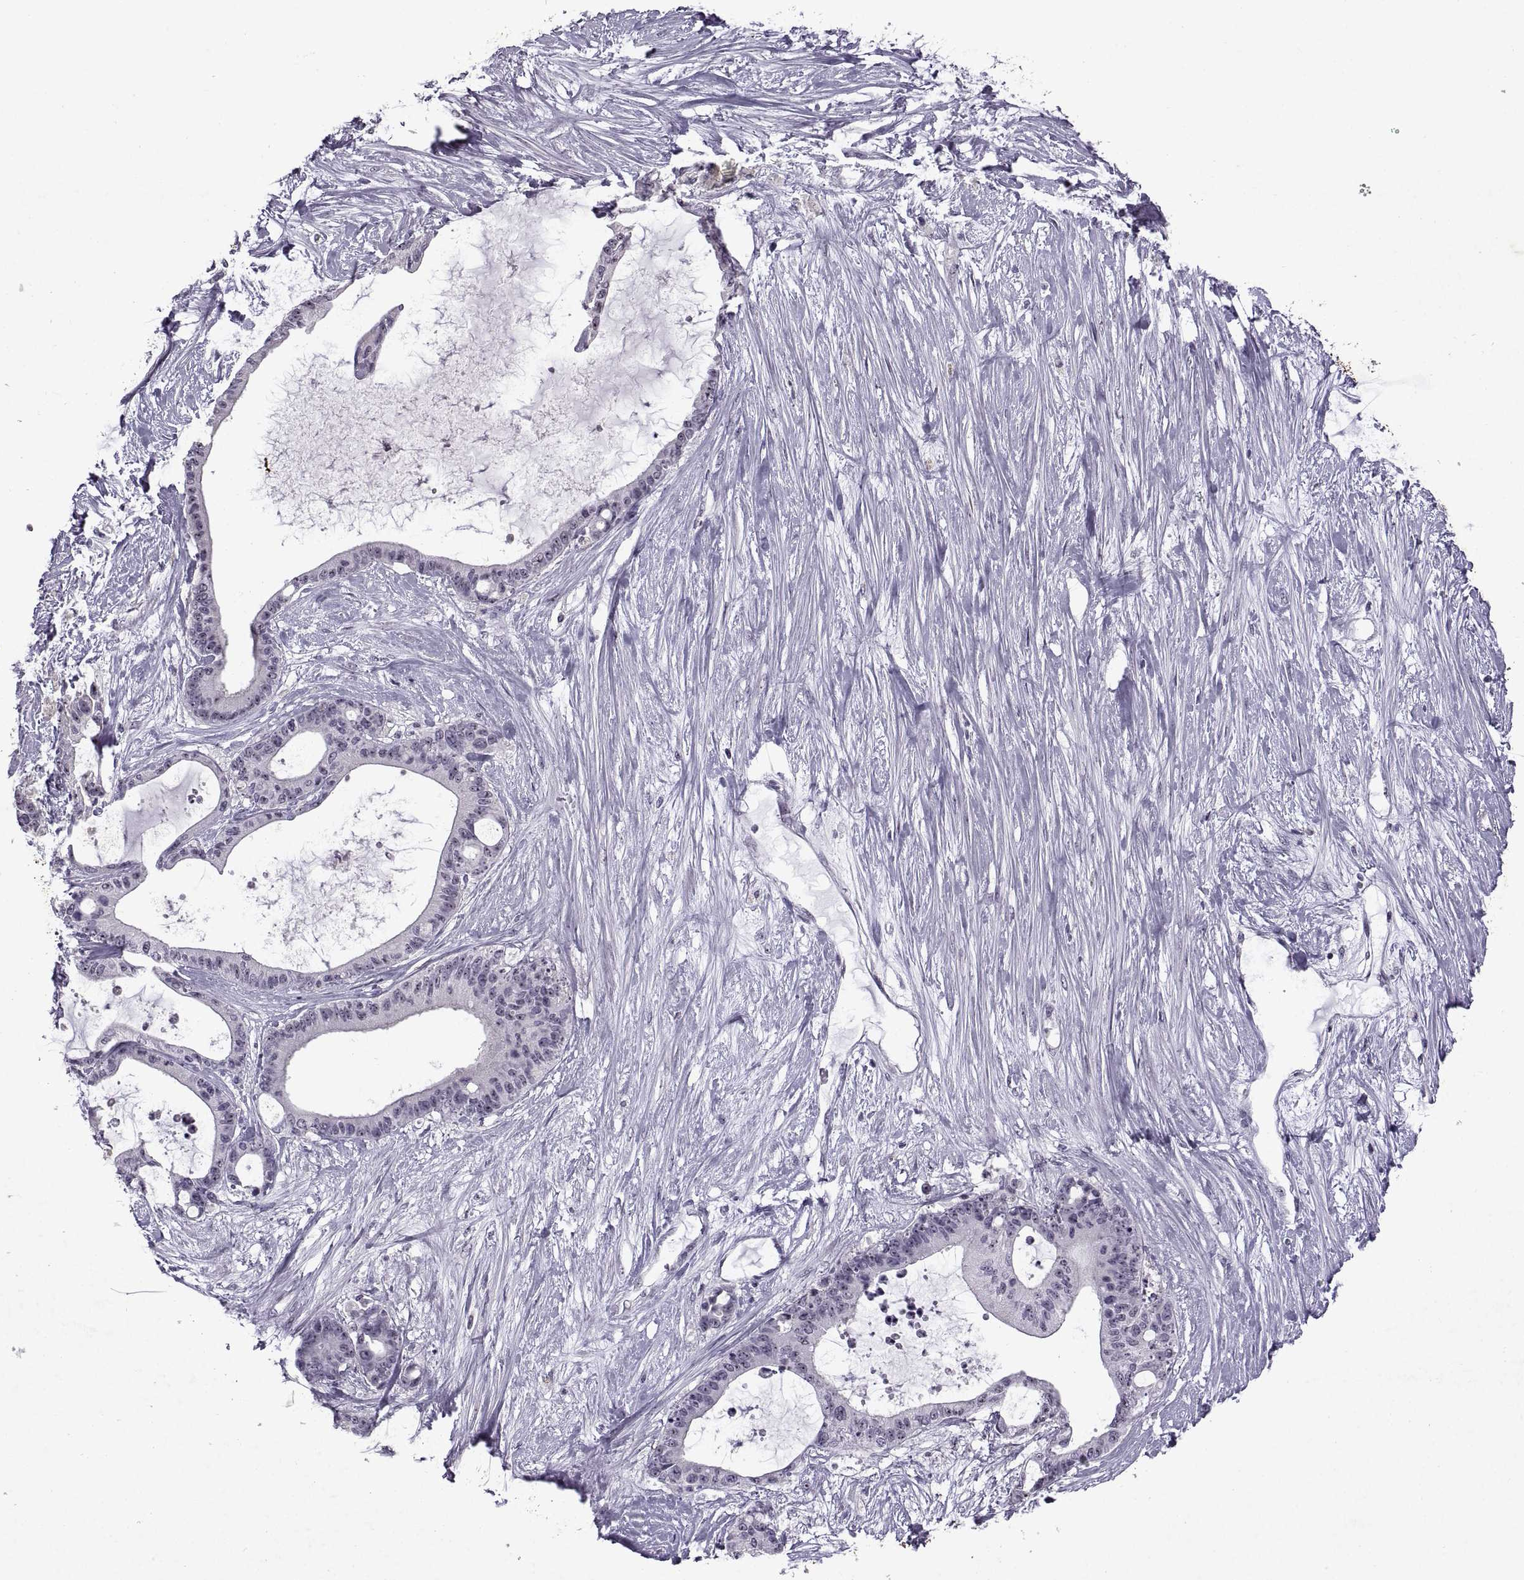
{"staining": {"intensity": "weak", "quantity": "<25%", "location": "nuclear"}, "tissue": "liver cancer", "cell_type": "Tumor cells", "image_type": "cancer", "snomed": [{"axis": "morphology", "description": "Normal tissue, NOS"}, {"axis": "morphology", "description": "Cholangiocarcinoma"}, {"axis": "topography", "description": "Liver"}, {"axis": "topography", "description": "Peripheral nerve tissue"}], "caption": "A photomicrograph of cholangiocarcinoma (liver) stained for a protein demonstrates no brown staining in tumor cells.", "gene": "SINHCAF", "patient": {"sex": "female", "age": 73}}